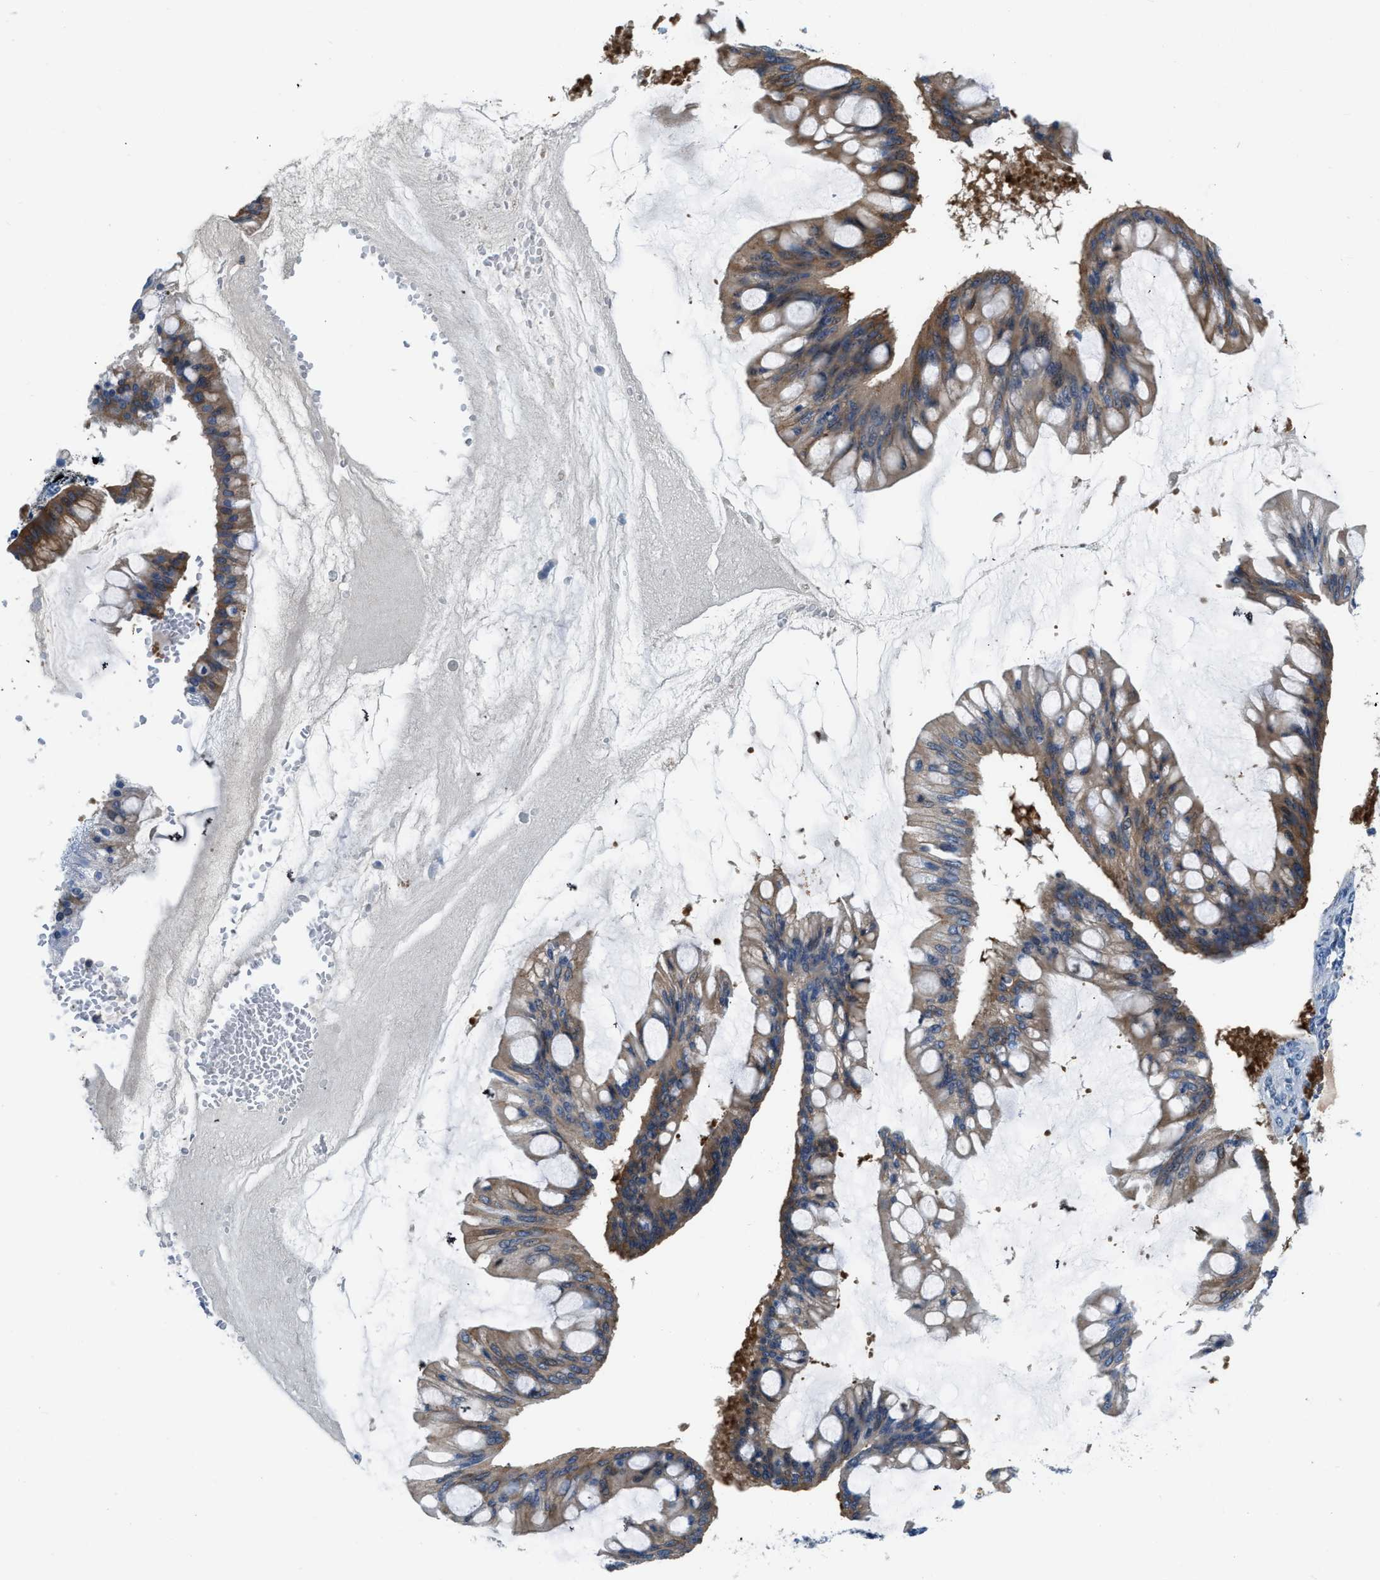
{"staining": {"intensity": "strong", "quantity": "25%-75%", "location": "cytoplasmic/membranous"}, "tissue": "ovarian cancer", "cell_type": "Tumor cells", "image_type": "cancer", "snomed": [{"axis": "morphology", "description": "Cystadenocarcinoma, mucinous, NOS"}, {"axis": "topography", "description": "Ovary"}], "caption": "Mucinous cystadenocarcinoma (ovarian) stained for a protein demonstrates strong cytoplasmic/membranous positivity in tumor cells. The staining was performed using DAB to visualize the protein expression in brown, while the nuclei were stained in blue with hematoxylin (Magnification: 20x).", "gene": "PFKP", "patient": {"sex": "female", "age": 73}}